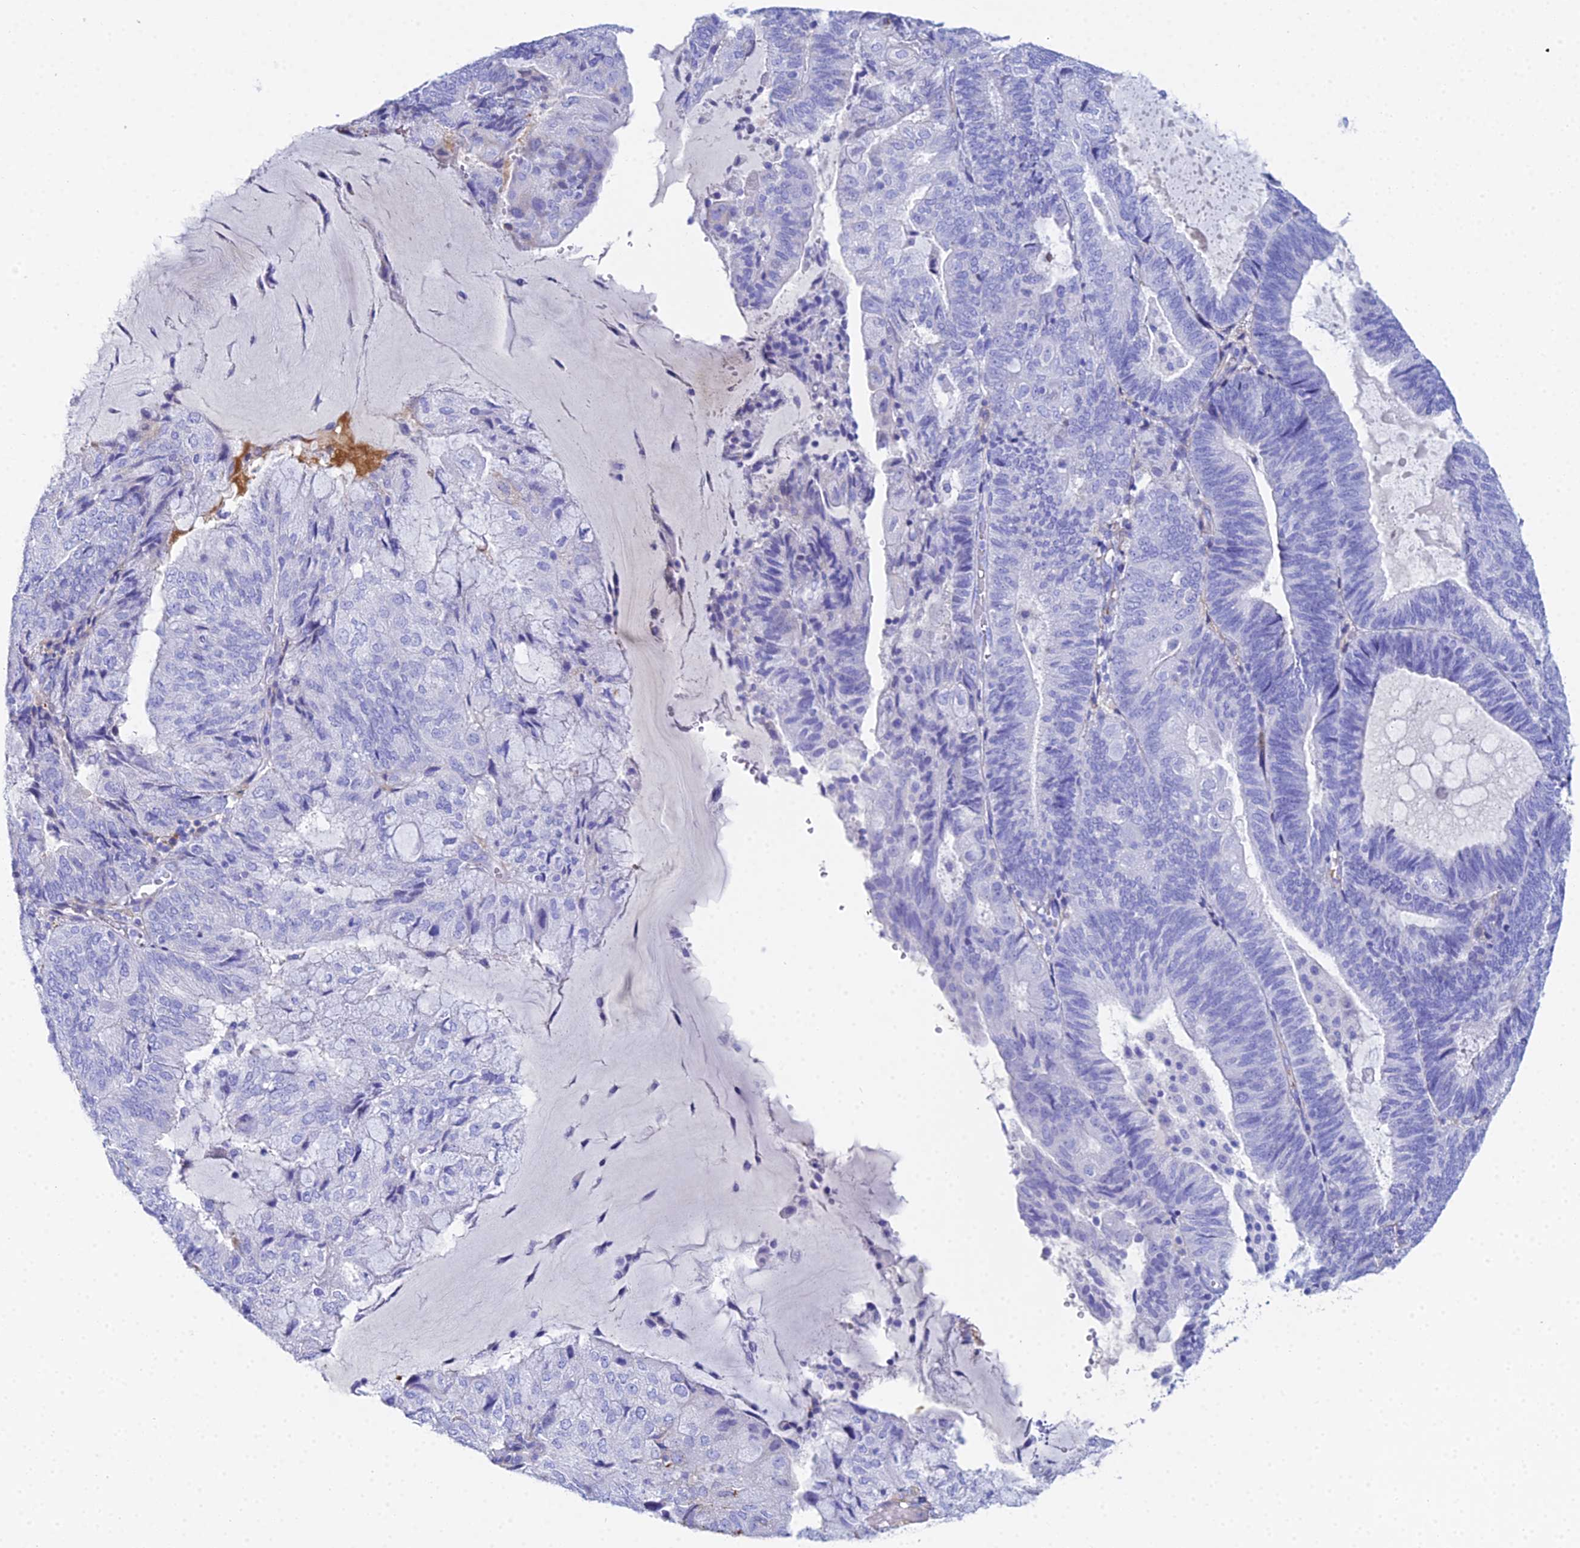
{"staining": {"intensity": "negative", "quantity": "none", "location": "none"}, "tissue": "endometrial cancer", "cell_type": "Tumor cells", "image_type": "cancer", "snomed": [{"axis": "morphology", "description": "Adenocarcinoma, NOS"}, {"axis": "topography", "description": "Endometrium"}], "caption": "Human endometrial cancer stained for a protein using immunohistochemistry (IHC) demonstrates no expression in tumor cells.", "gene": "CELA3A", "patient": {"sex": "female", "age": 81}}